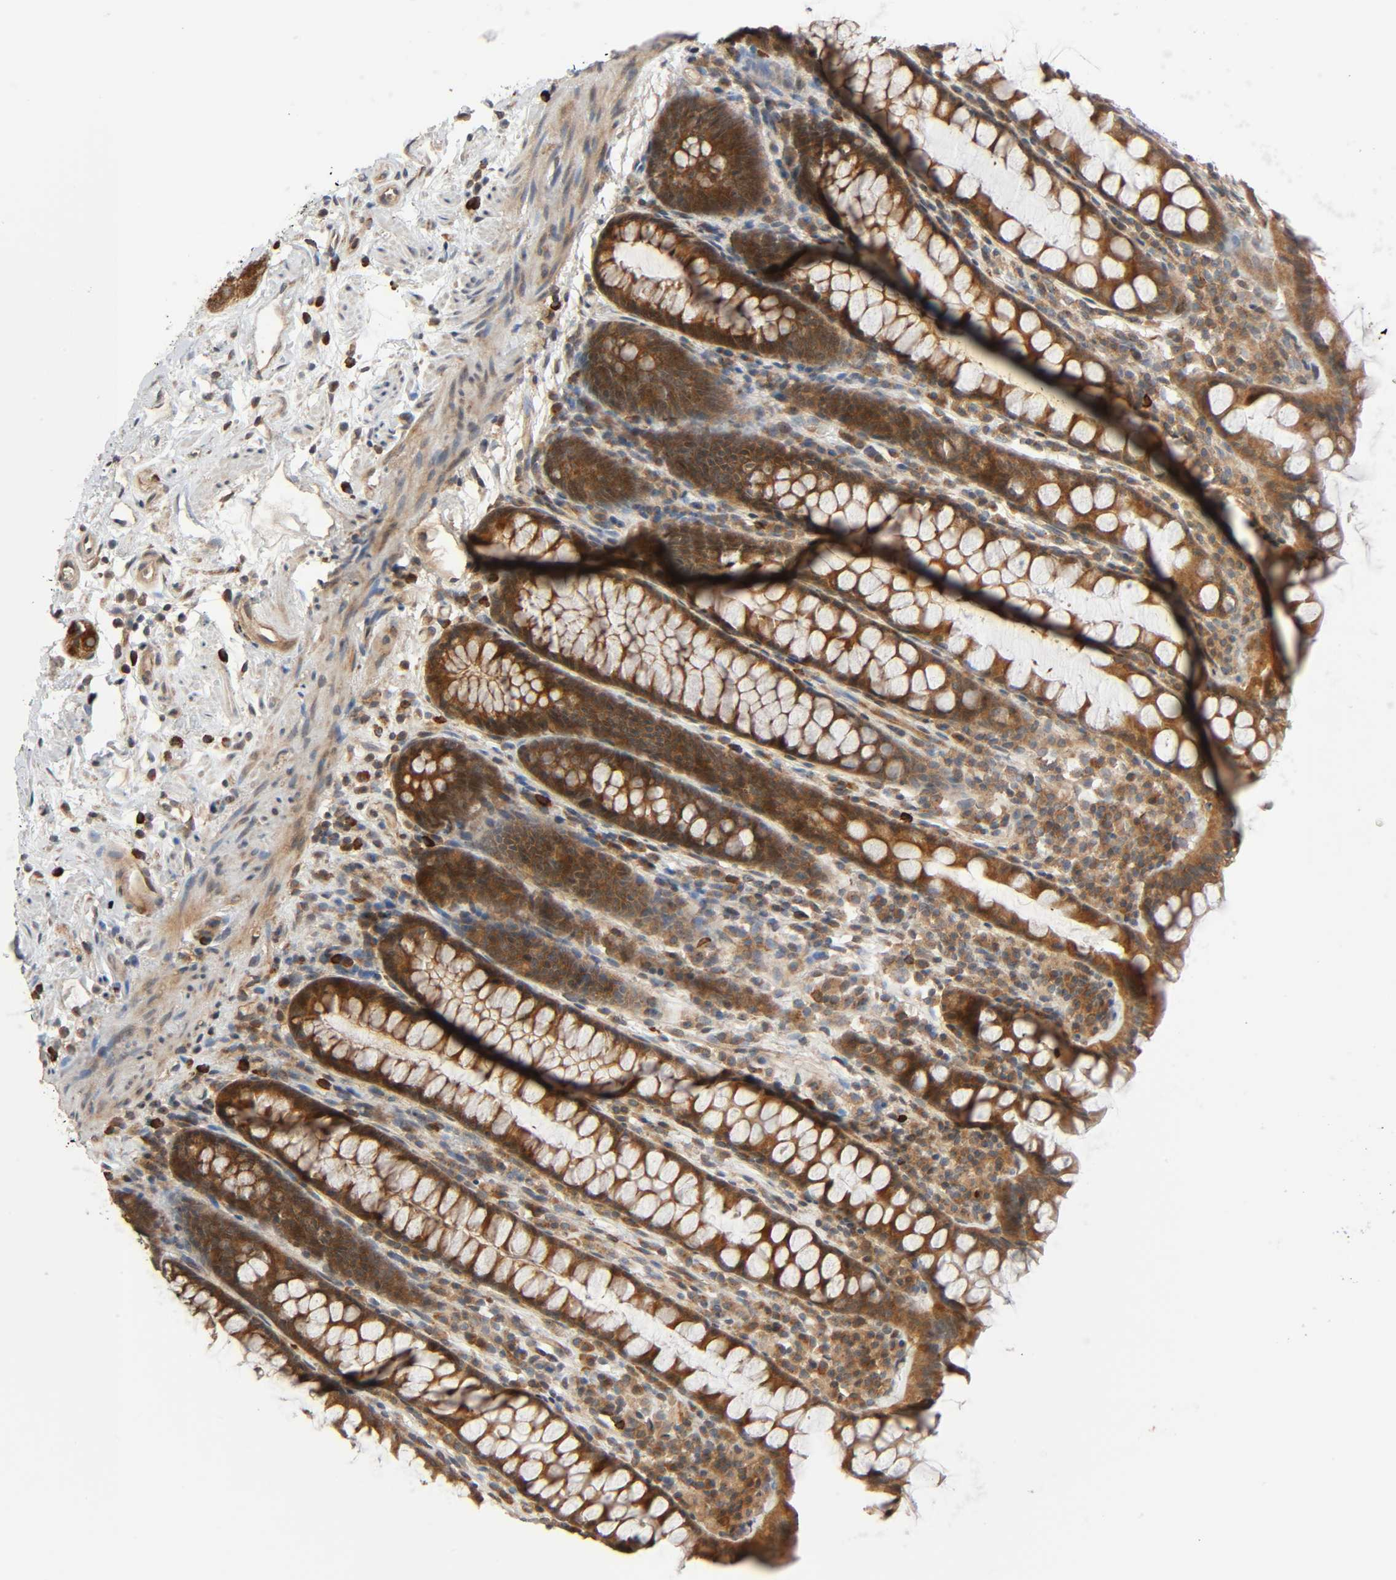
{"staining": {"intensity": "moderate", "quantity": ">75%", "location": "cytoplasmic/membranous"}, "tissue": "rectum", "cell_type": "Glandular cells", "image_type": "normal", "snomed": [{"axis": "morphology", "description": "Normal tissue, NOS"}, {"axis": "topography", "description": "Rectum"}], "caption": "Benign rectum was stained to show a protein in brown. There is medium levels of moderate cytoplasmic/membranous positivity in about >75% of glandular cells. (Brightfield microscopy of DAB IHC at high magnification).", "gene": "PPP2R1B", "patient": {"sex": "male", "age": 92}}